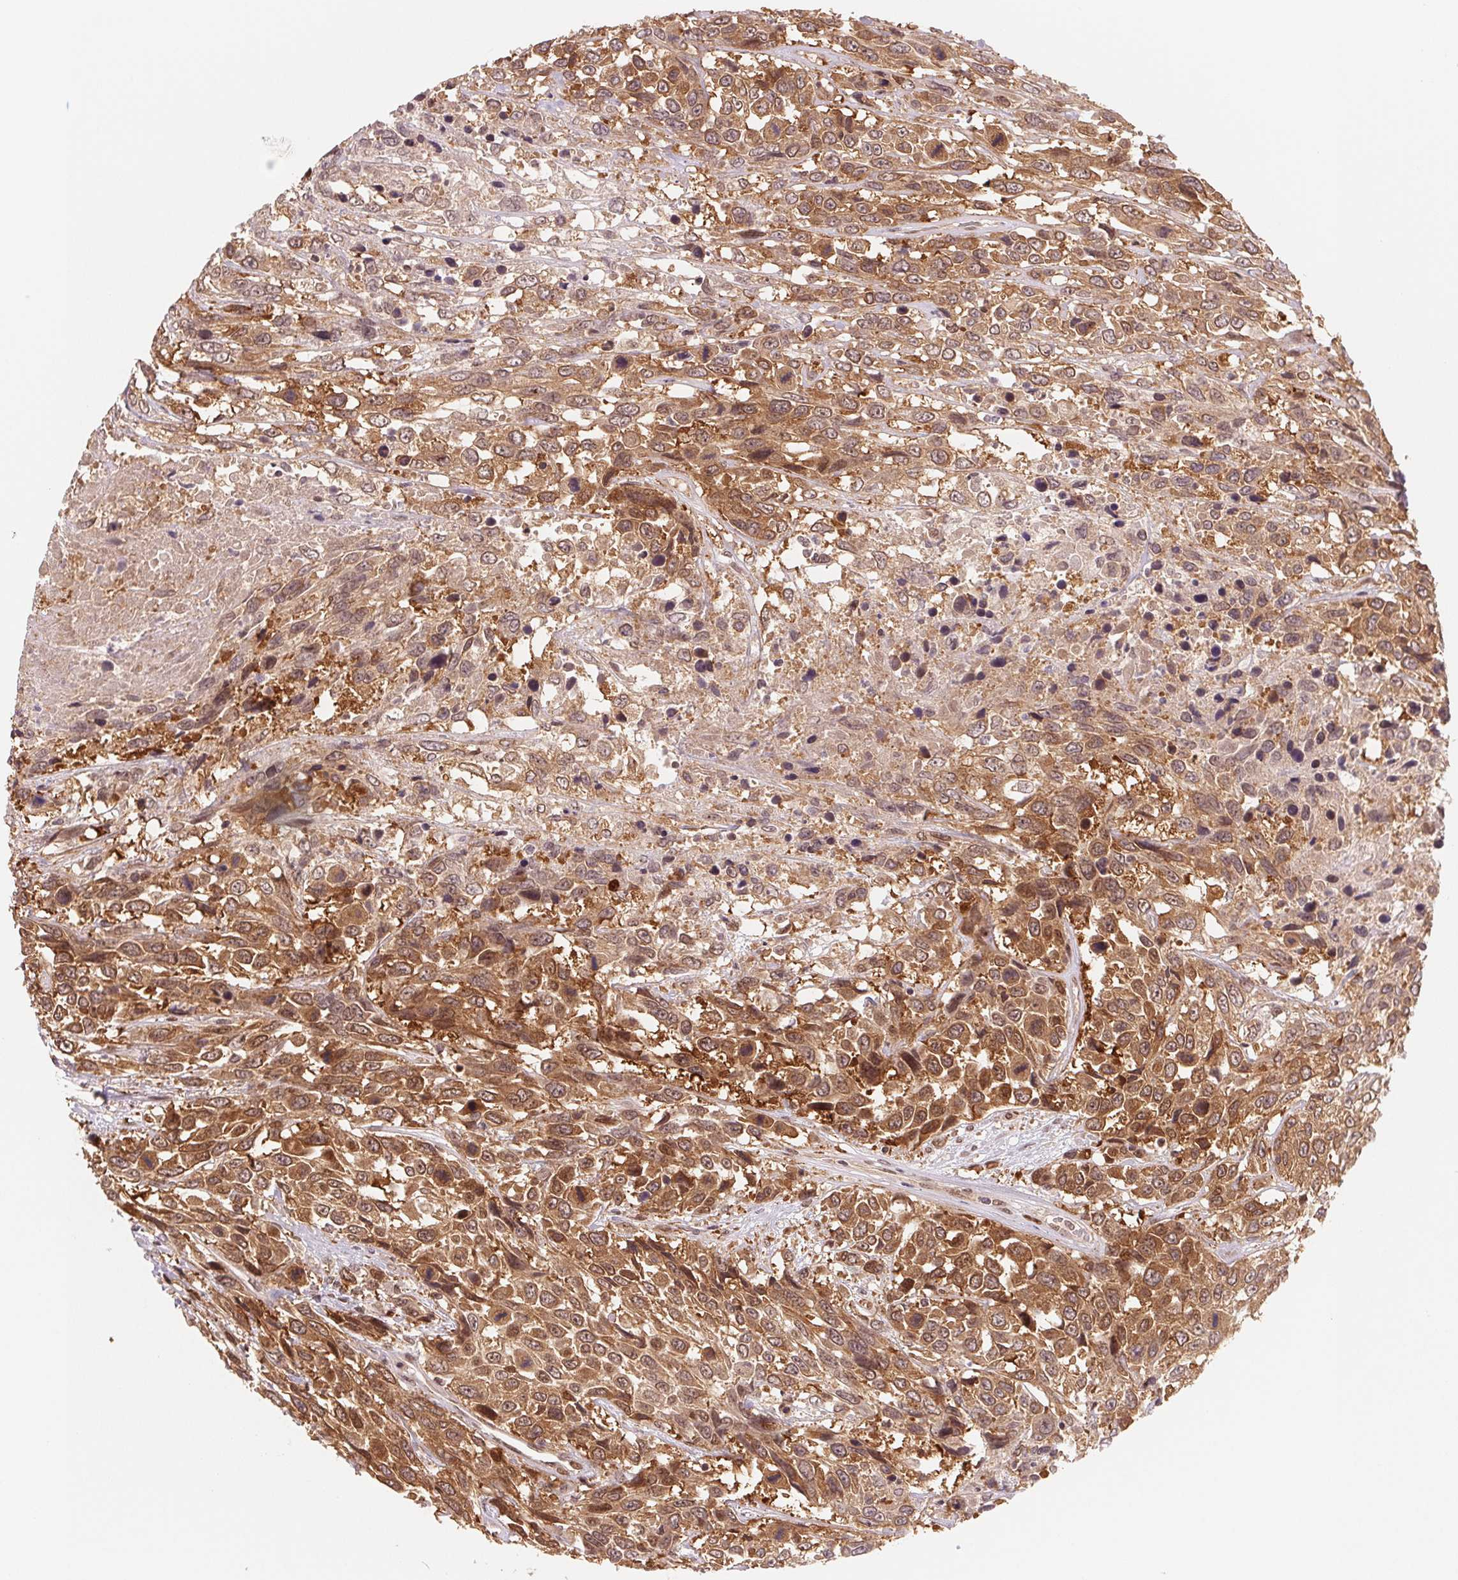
{"staining": {"intensity": "moderate", "quantity": ">75%", "location": "cytoplasmic/membranous,nuclear"}, "tissue": "urothelial cancer", "cell_type": "Tumor cells", "image_type": "cancer", "snomed": [{"axis": "morphology", "description": "Urothelial carcinoma, High grade"}, {"axis": "topography", "description": "Urinary bladder"}], "caption": "High-magnification brightfield microscopy of urothelial cancer stained with DAB (3,3'-diaminobenzidine) (brown) and counterstained with hematoxylin (blue). tumor cells exhibit moderate cytoplasmic/membranous and nuclear positivity is identified in about>75% of cells.", "gene": "DNAJB6", "patient": {"sex": "female", "age": 70}}